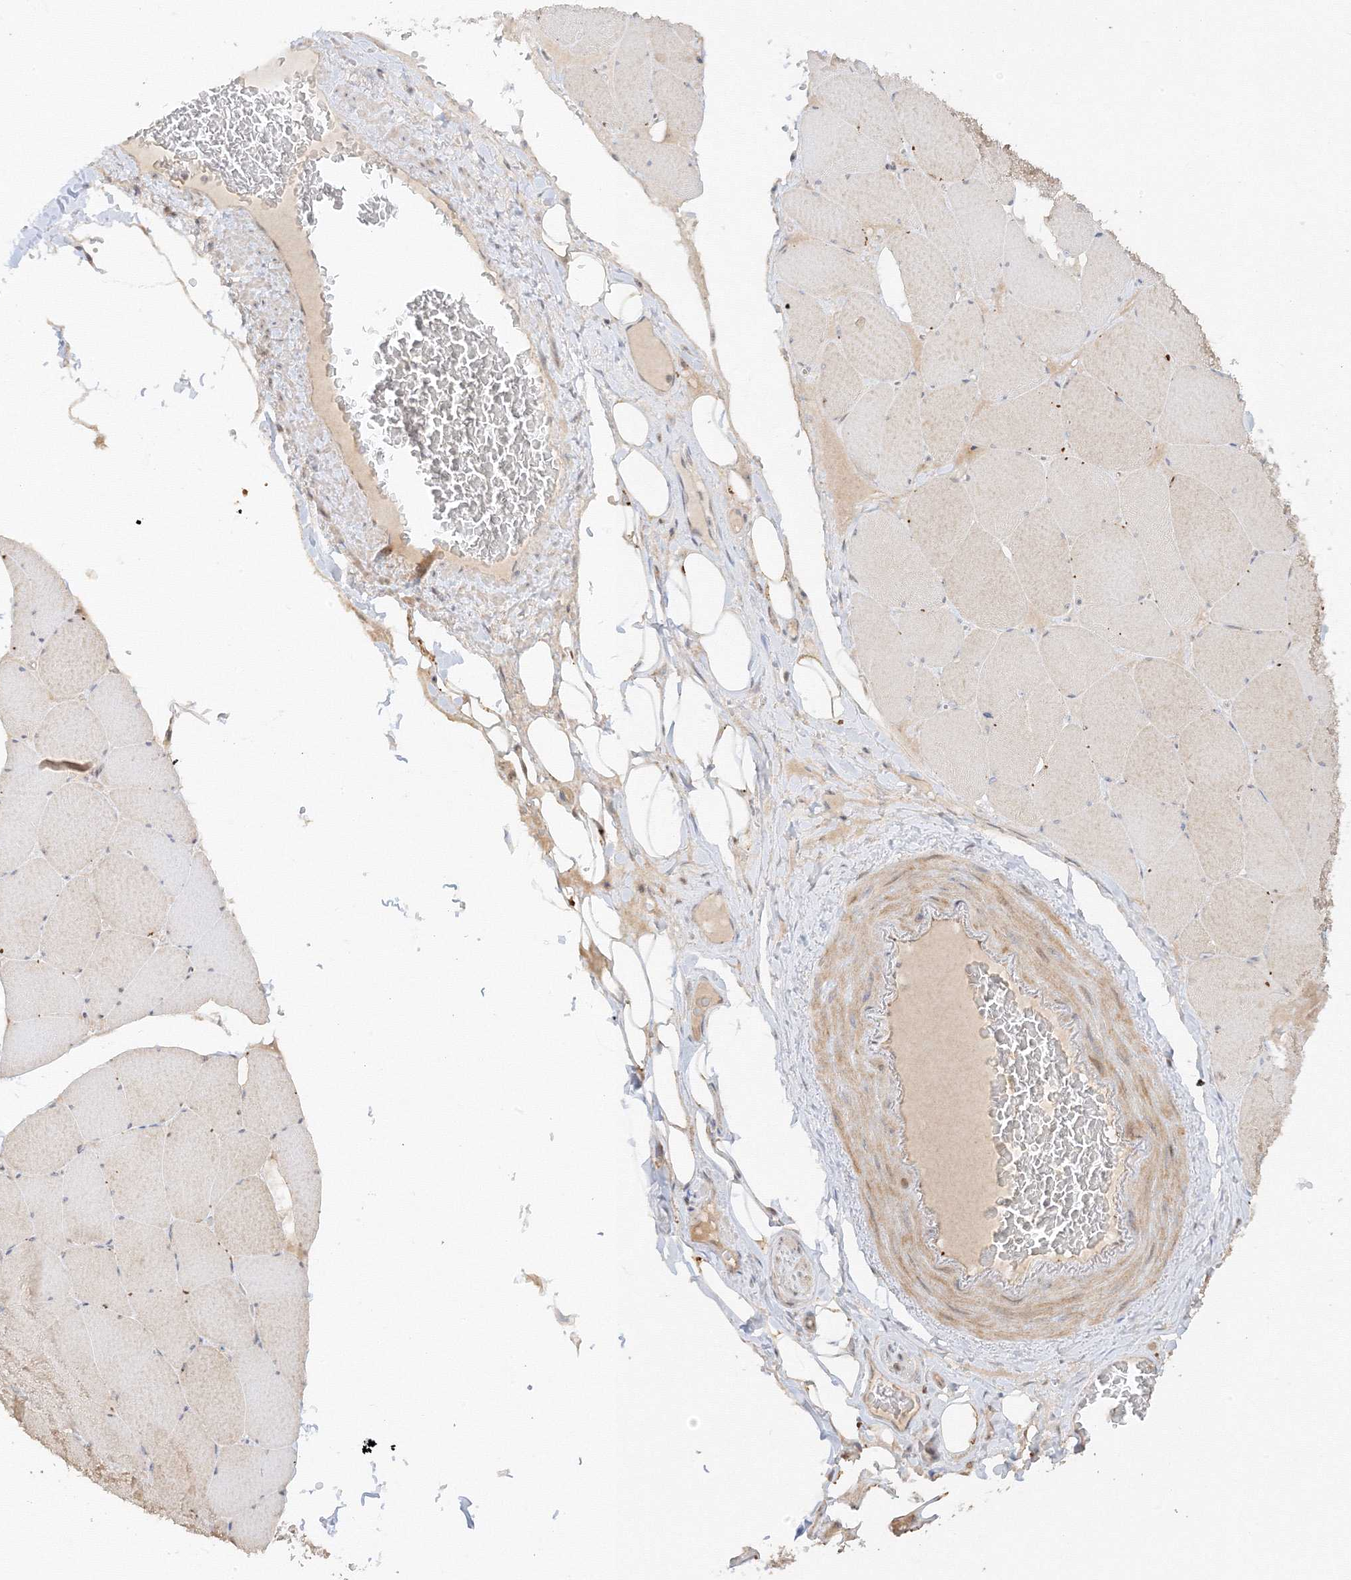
{"staining": {"intensity": "weak", "quantity": "25%-75%", "location": "cytoplasmic/membranous"}, "tissue": "skeletal muscle", "cell_type": "Myocytes", "image_type": "normal", "snomed": [{"axis": "morphology", "description": "Normal tissue, NOS"}, {"axis": "topography", "description": "Skeletal muscle"}, {"axis": "topography", "description": "Head-Neck"}], "caption": "Protein staining of benign skeletal muscle exhibits weak cytoplasmic/membranous positivity in approximately 25%-75% of myocytes. The protein of interest is shown in brown color, while the nuclei are stained blue.", "gene": "ETAA1", "patient": {"sex": "male", "age": 66}}